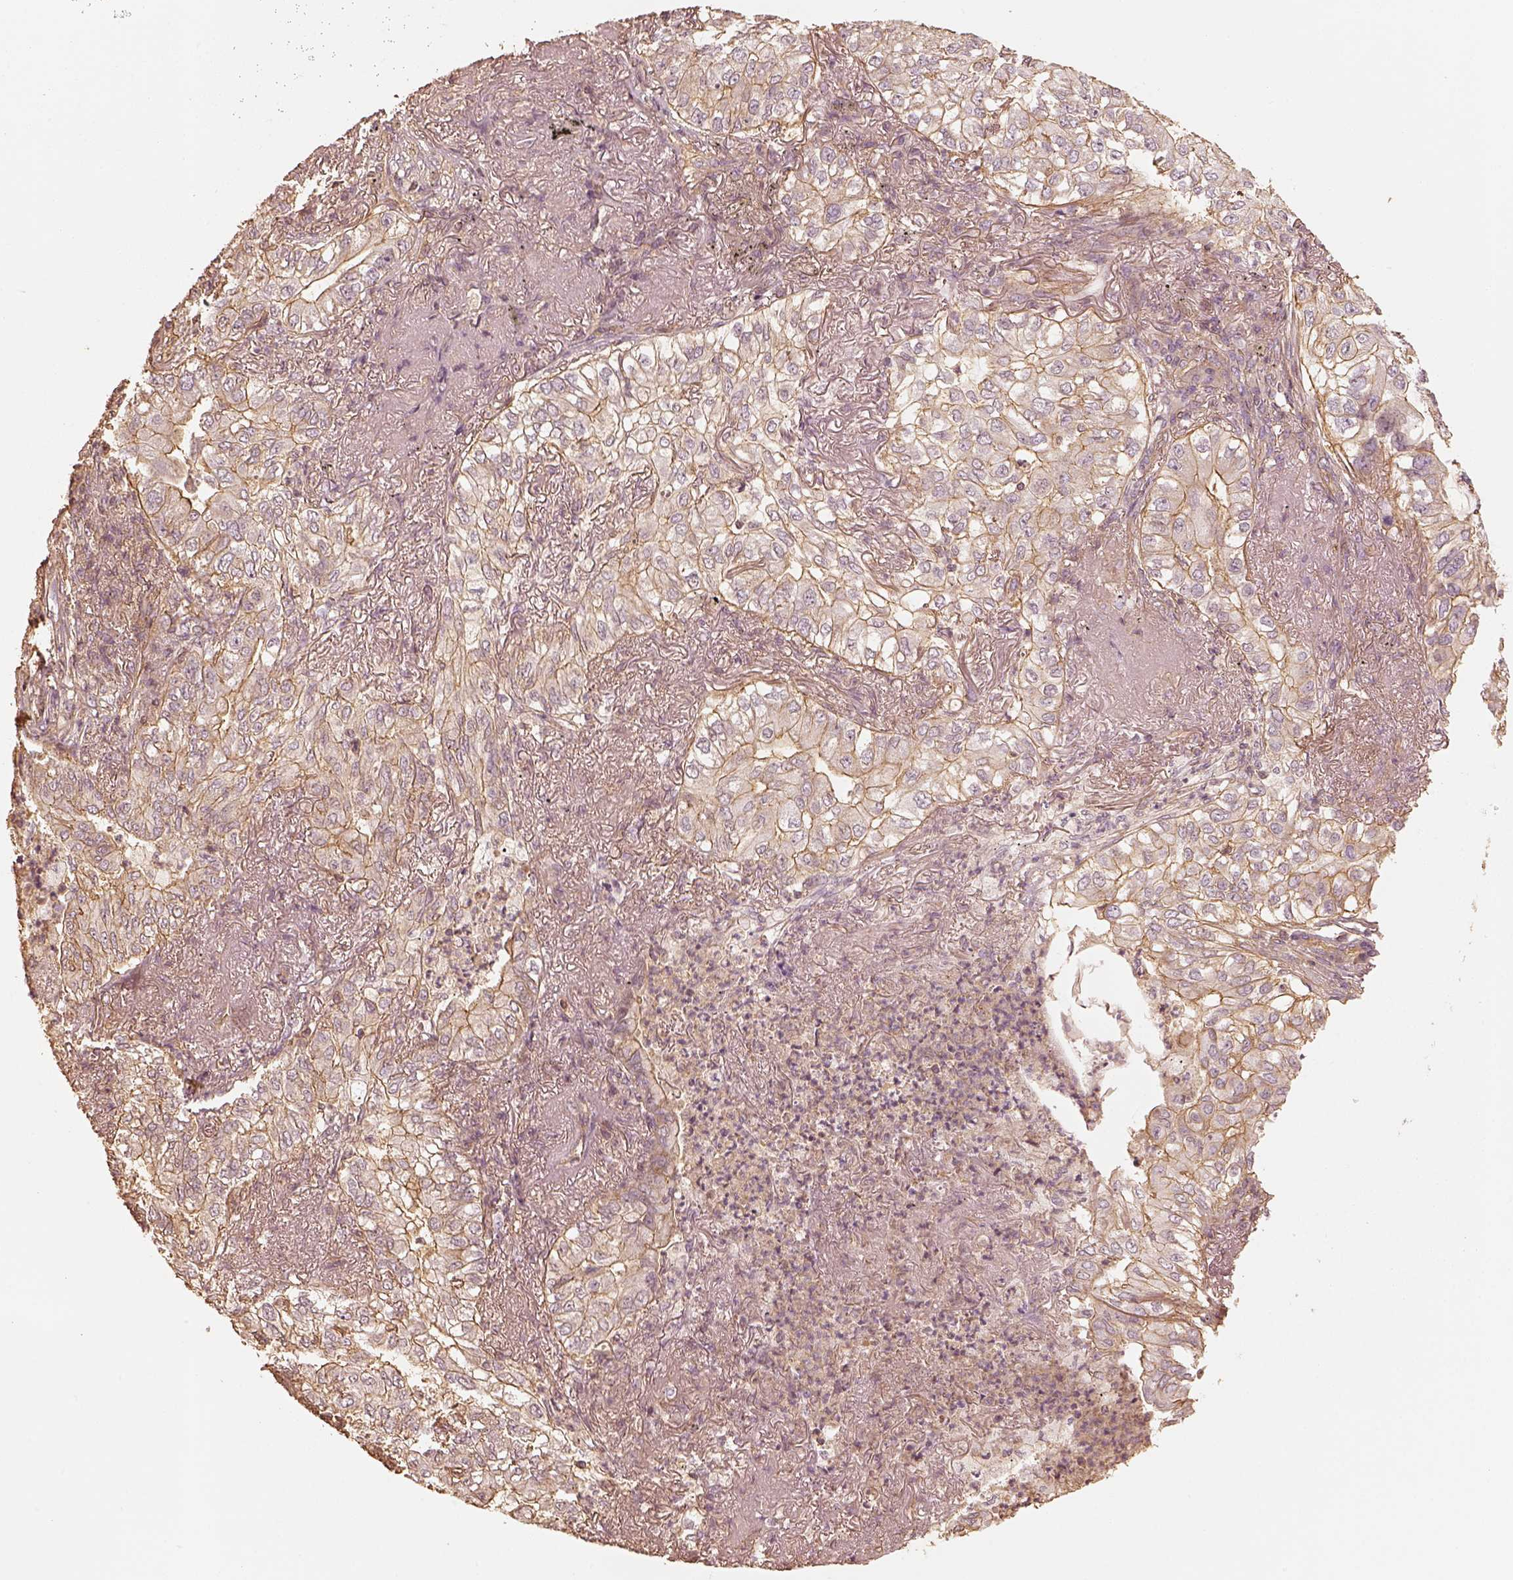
{"staining": {"intensity": "moderate", "quantity": ">75%", "location": "cytoplasmic/membranous"}, "tissue": "lung cancer", "cell_type": "Tumor cells", "image_type": "cancer", "snomed": [{"axis": "morphology", "description": "Adenocarcinoma, NOS"}, {"axis": "topography", "description": "Lung"}], "caption": "Lung cancer stained for a protein displays moderate cytoplasmic/membranous positivity in tumor cells.", "gene": "WDR7", "patient": {"sex": "female", "age": 73}}